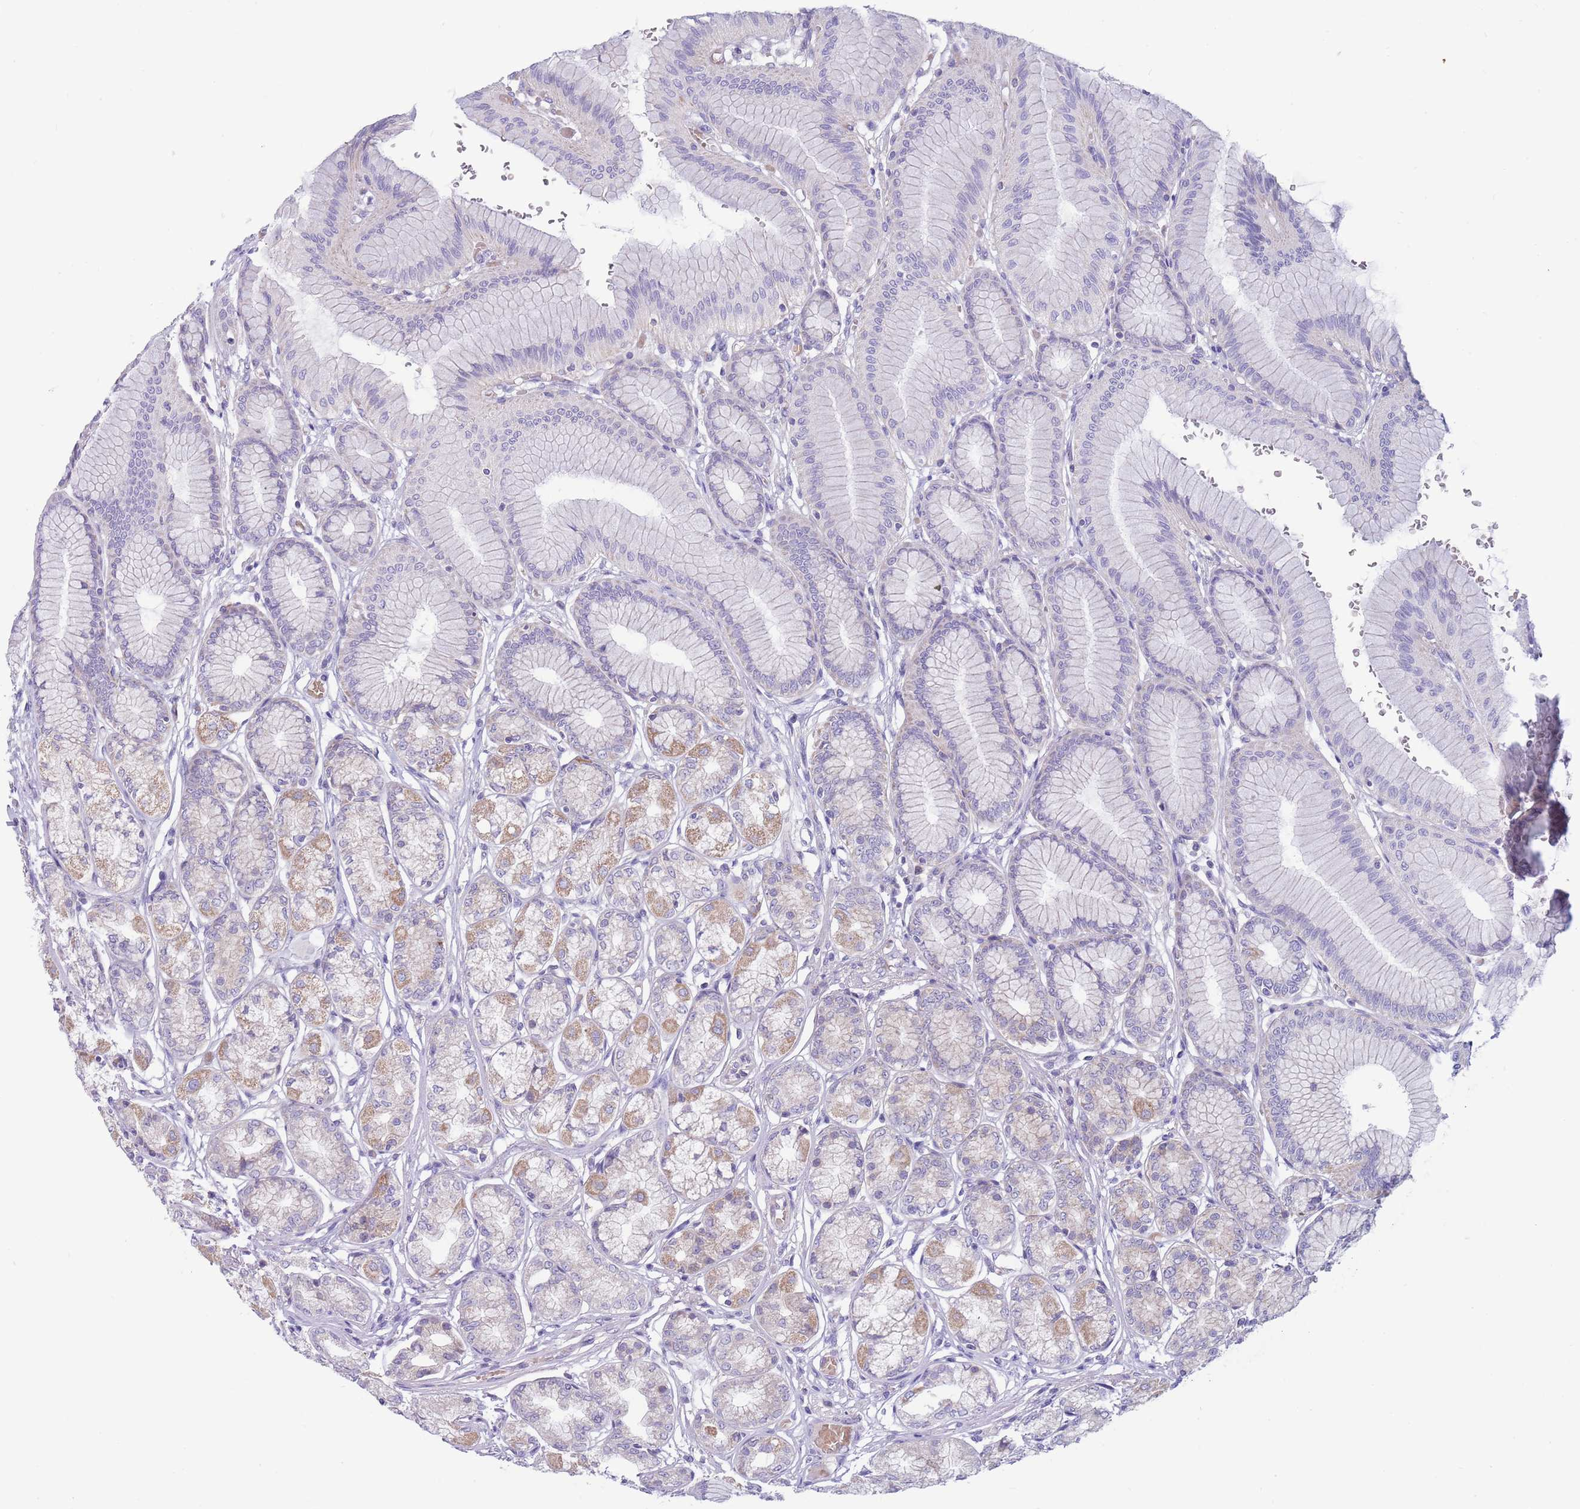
{"staining": {"intensity": "moderate", "quantity": "25%-75%", "location": "cytoplasmic/membranous"}, "tissue": "stomach", "cell_type": "Glandular cells", "image_type": "normal", "snomed": [{"axis": "morphology", "description": "Normal tissue, NOS"}, {"axis": "morphology", "description": "Adenocarcinoma, NOS"}, {"axis": "morphology", "description": "Adenocarcinoma, High grade"}, {"axis": "topography", "description": "Stomach, upper"}, {"axis": "topography", "description": "Stomach"}], "caption": "The image displays staining of unremarkable stomach, revealing moderate cytoplasmic/membranous protein expression (brown color) within glandular cells. The staining is performed using DAB brown chromogen to label protein expression. The nuclei are counter-stained blue using hematoxylin.", "gene": "DDHD1", "patient": {"sex": "female", "age": 65}}